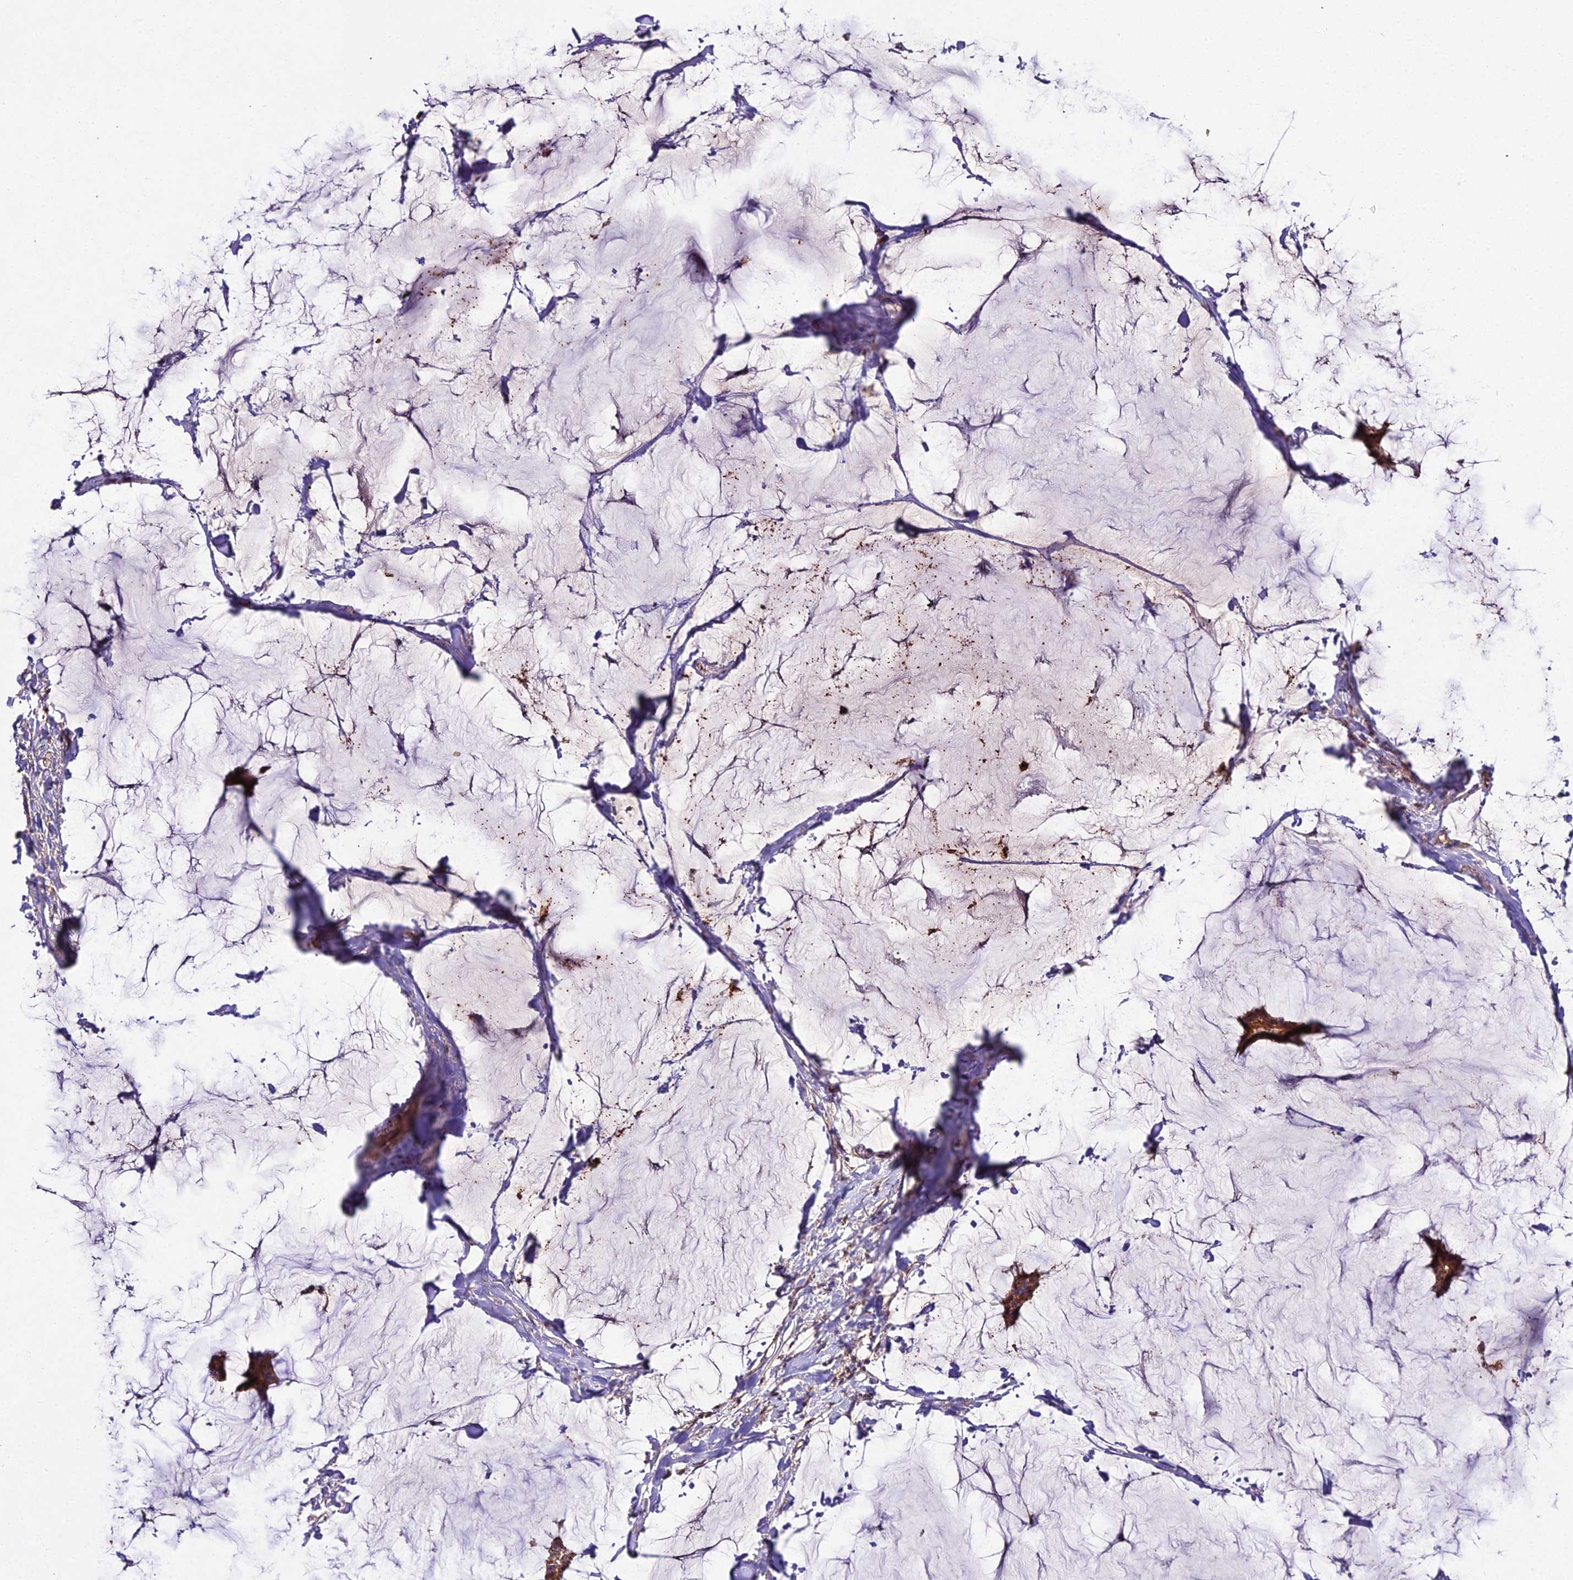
{"staining": {"intensity": "moderate", "quantity": ">75%", "location": "cytoplasmic/membranous"}, "tissue": "breast cancer", "cell_type": "Tumor cells", "image_type": "cancer", "snomed": [{"axis": "morphology", "description": "Duct carcinoma"}, {"axis": "topography", "description": "Breast"}], "caption": "Intraductal carcinoma (breast) stained with a brown dye demonstrates moderate cytoplasmic/membranous positive expression in approximately >75% of tumor cells.", "gene": "EID2", "patient": {"sex": "female", "age": 93}}